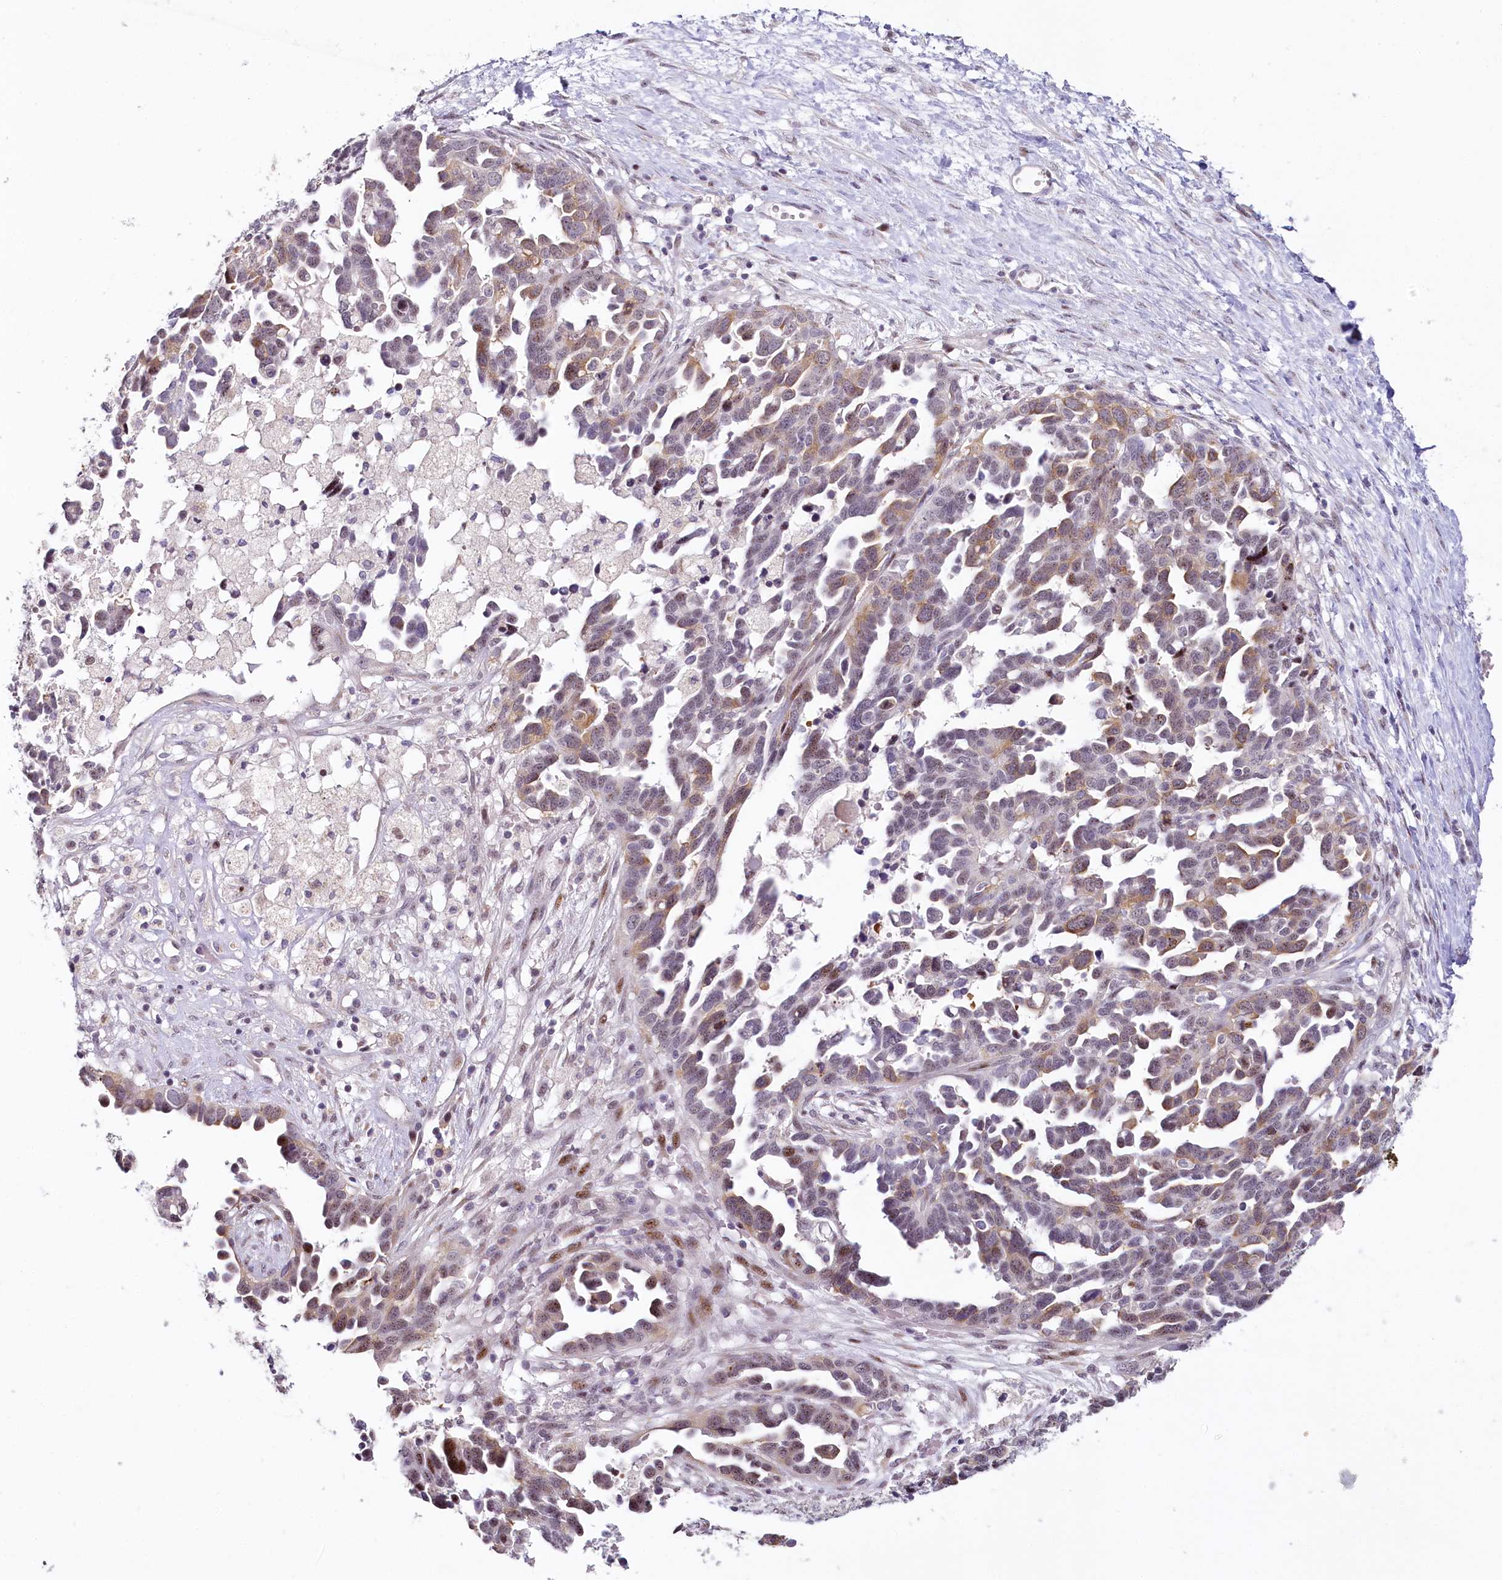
{"staining": {"intensity": "moderate", "quantity": "25%-75%", "location": "cytoplasmic/membranous,nuclear"}, "tissue": "ovarian cancer", "cell_type": "Tumor cells", "image_type": "cancer", "snomed": [{"axis": "morphology", "description": "Cystadenocarcinoma, serous, NOS"}, {"axis": "topography", "description": "Ovary"}], "caption": "Immunohistochemistry (IHC) image of neoplastic tissue: human serous cystadenocarcinoma (ovarian) stained using IHC displays medium levels of moderate protein expression localized specifically in the cytoplasmic/membranous and nuclear of tumor cells, appearing as a cytoplasmic/membranous and nuclear brown color.", "gene": "HPD", "patient": {"sex": "female", "age": 54}}